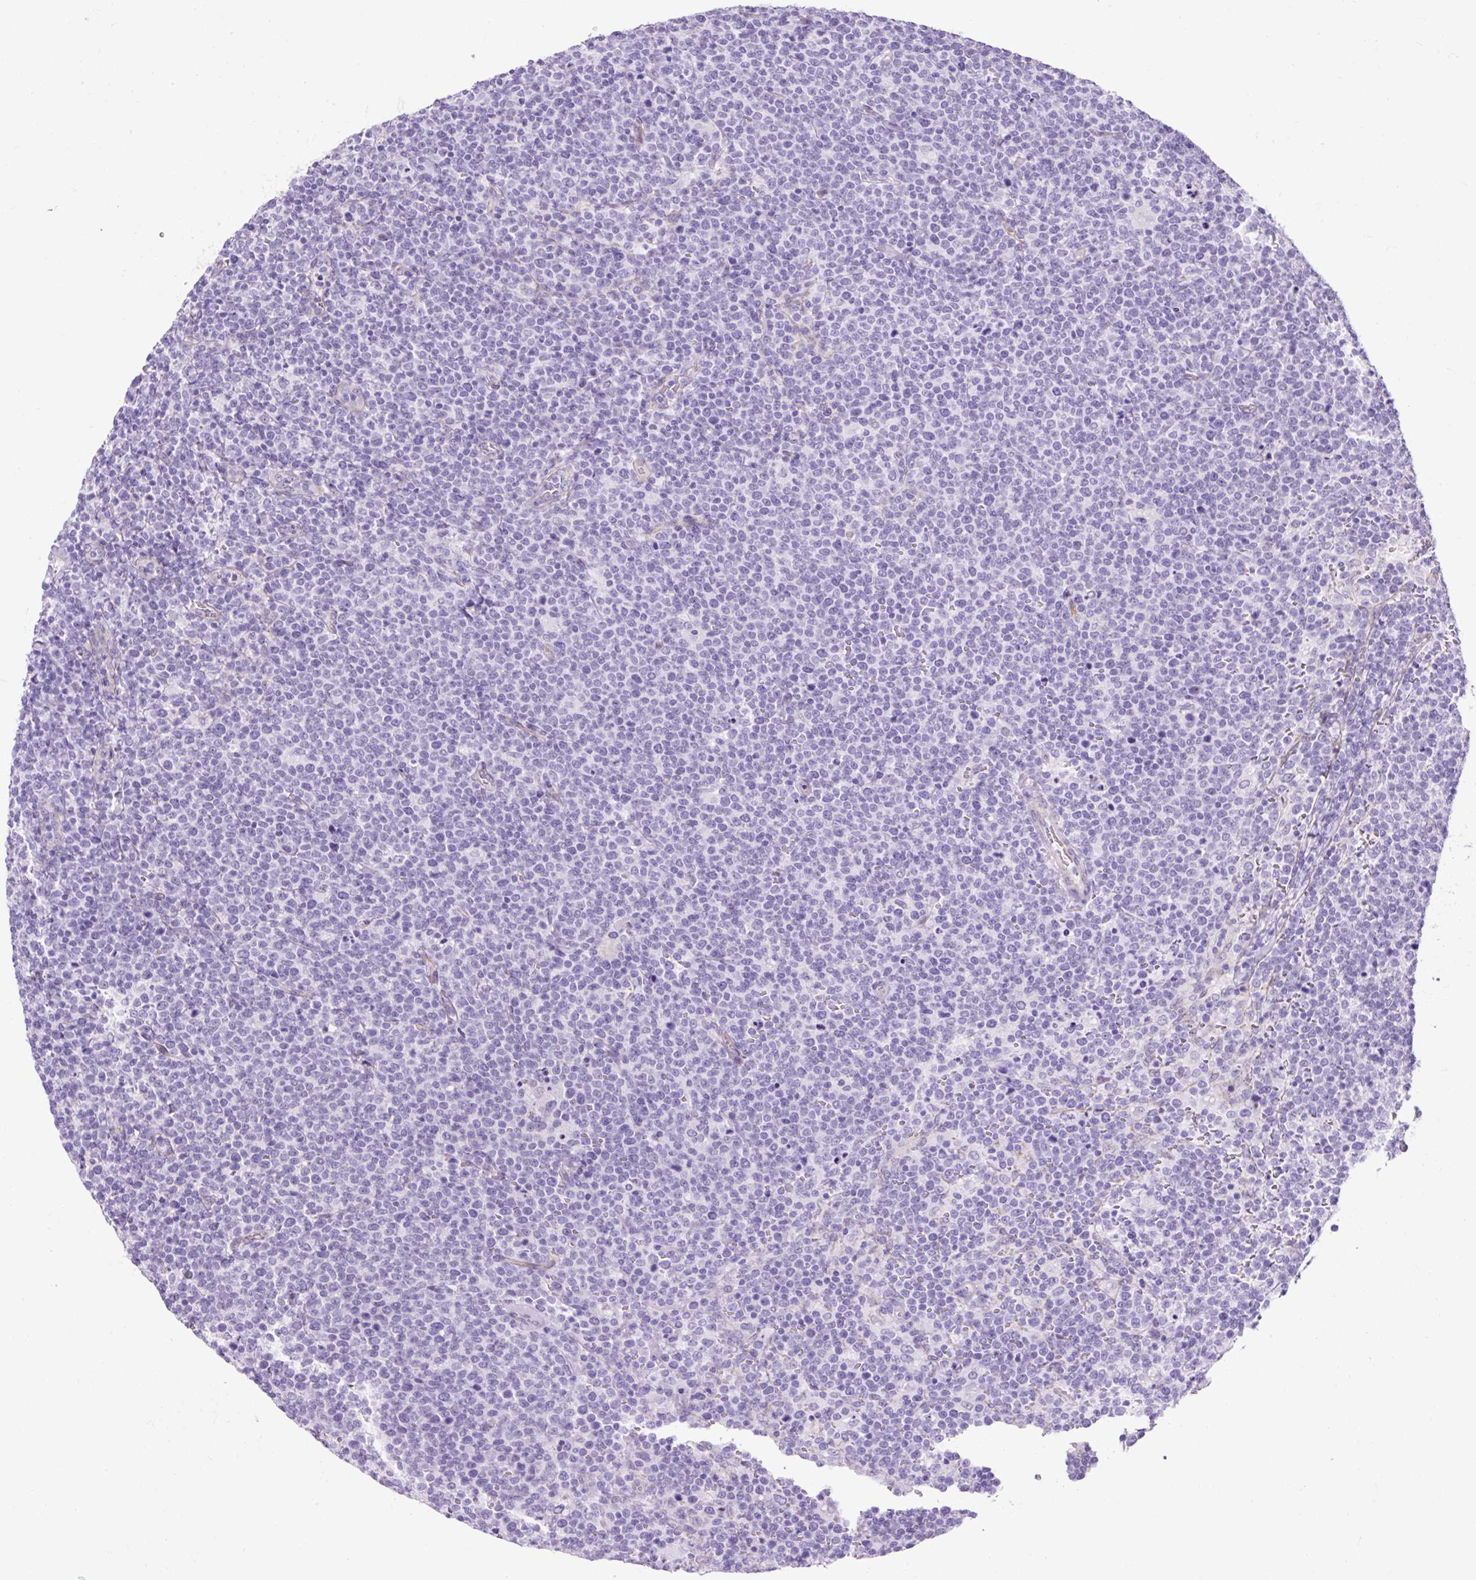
{"staining": {"intensity": "negative", "quantity": "none", "location": "none"}, "tissue": "lymphoma", "cell_type": "Tumor cells", "image_type": "cancer", "snomed": [{"axis": "morphology", "description": "Malignant lymphoma, non-Hodgkin's type, High grade"}, {"axis": "topography", "description": "Lymph node"}], "caption": "An IHC histopathology image of malignant lymphoma, non-Hodgkin's type (high-grade) is shown. There is no staining in tumor cells of malignant lymphoma, non-Hodgkin's type (high-grade).", "gene": "KRT12", "patient": {"sex": "male", "age": 61}}